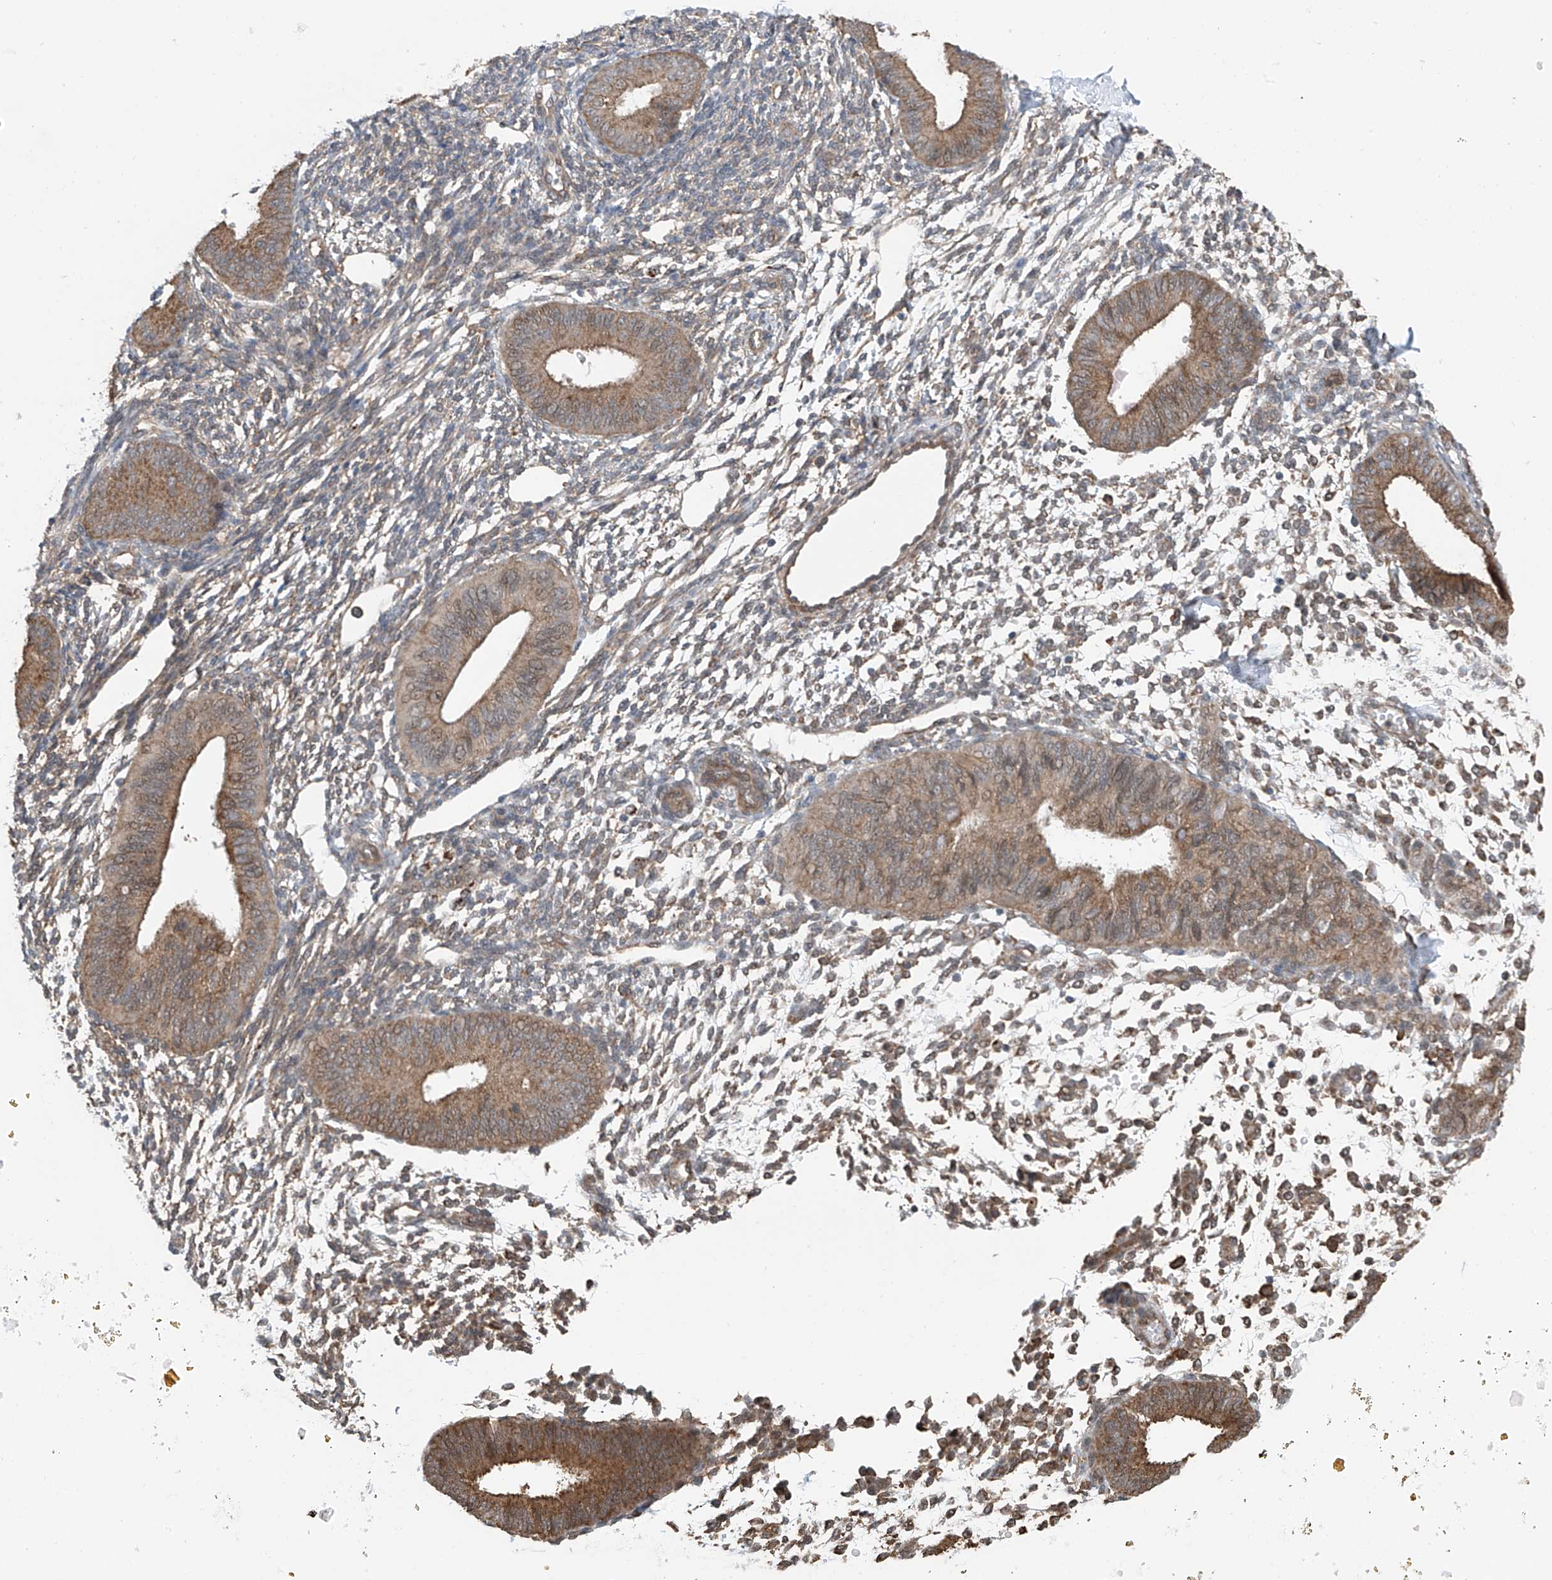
{"staining": {"intensity": "moderate", "quantity": "25%-75%", "location": "cytoplasmic/membranous"}, "tissue": "endometrium", "cell_type": "Cells in endometrial stroma", "image_type": "normal", "snomed": [{"axis": "morphology", "description": "Normal tissue, NOS"}, {"axis": "topography", "description": "Uterus"}, {"axis": "topography", "description": "Endometrium"}], "caption": "Immunohistochemistry of normal human endometrium shows medium levels of moderate cytoplasmic/membranous positivity in approximately 25%-75% of cells in endometrial stroma.", "gene": "ZNF189", "patient": {"sex": "female", "age": 48}}